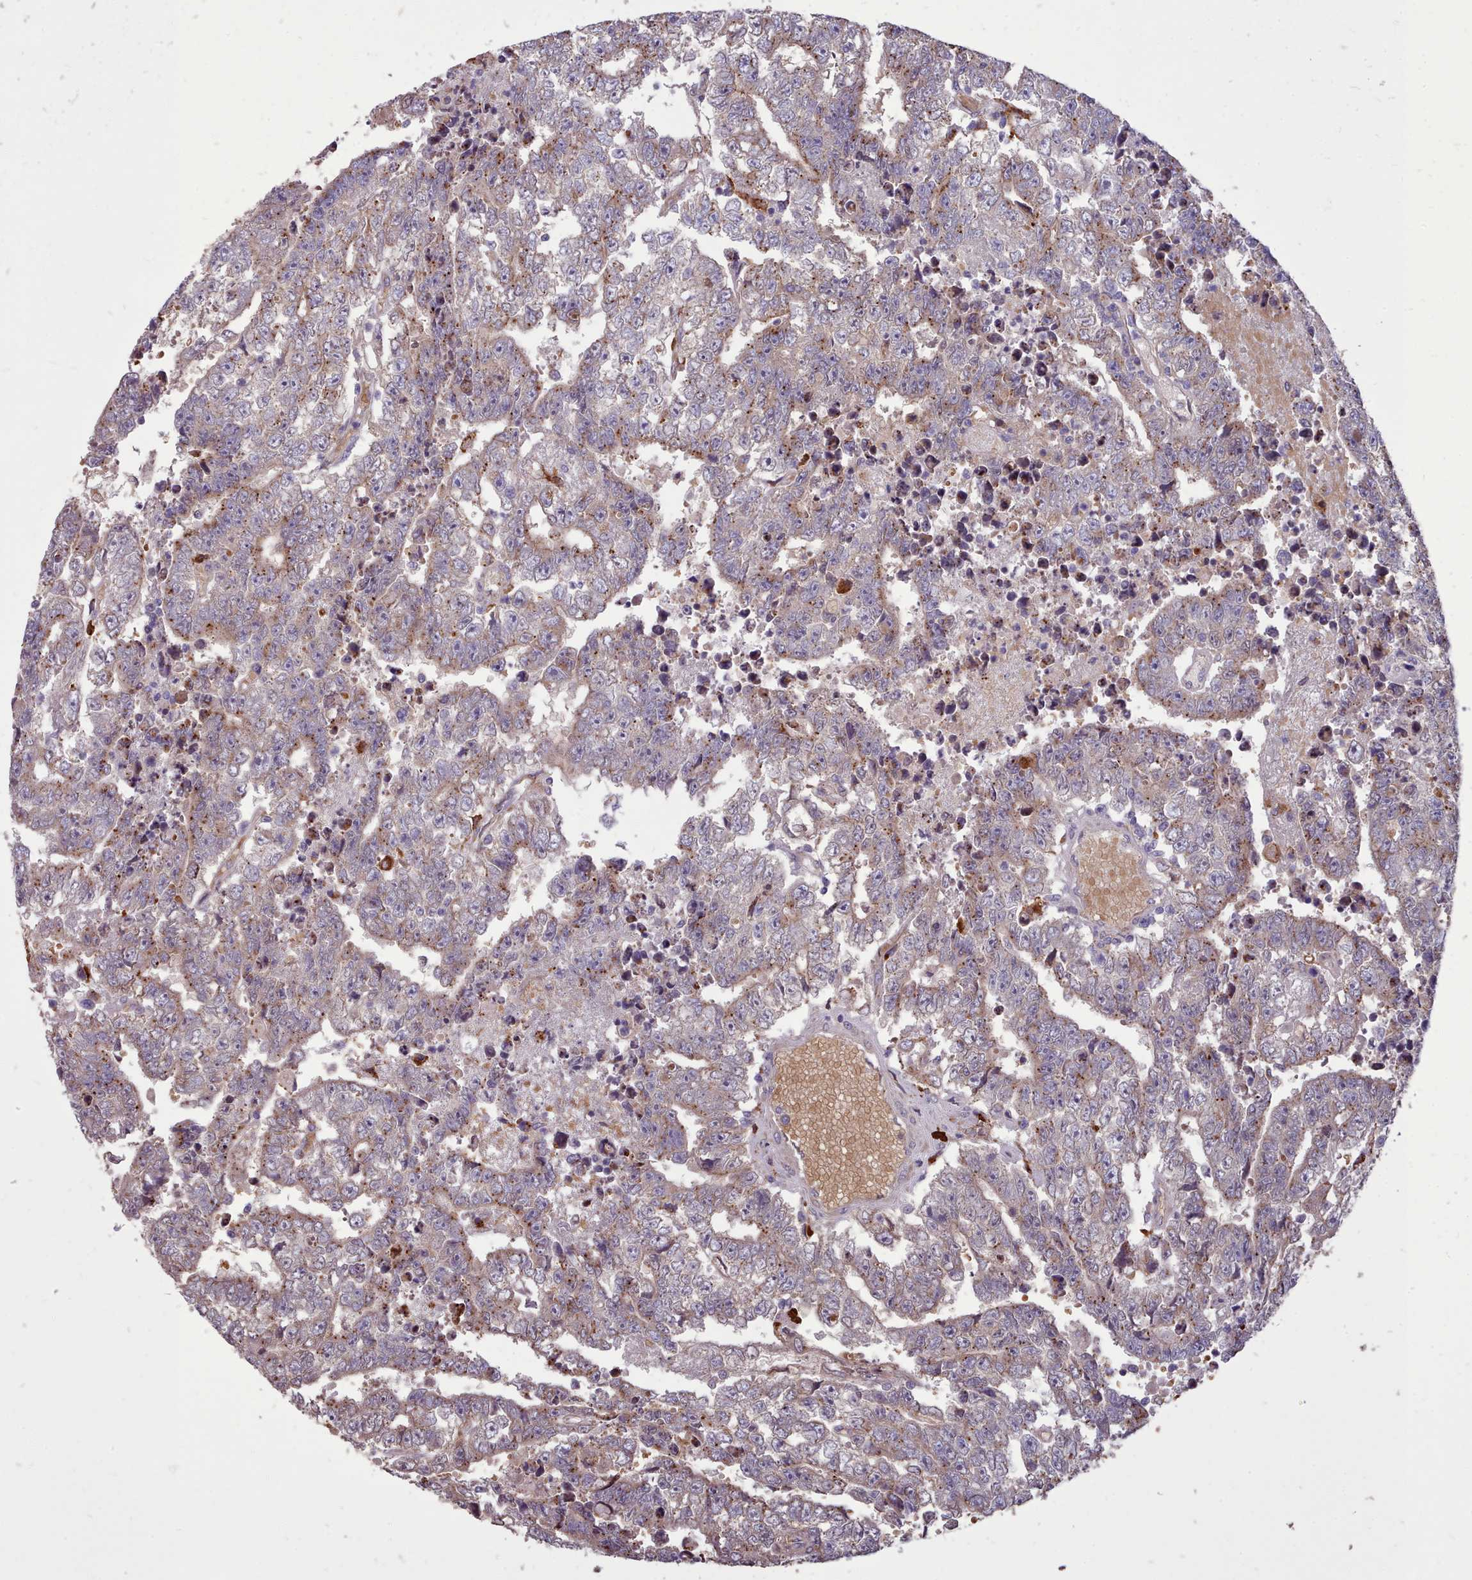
{"staining": {"intensity": "weak", "quantity": "25%-75%", "location": "cytoplasmic/membranous"}, "tissue": "testis cancer", "cell_type": "Tumor cells", "image_type": "cancer", "snomed": [{"axis": "morphology", "description": "Carcinoma, Embryonal, NOS"}, {"axis": "topography", "description": "Testis"}], "caption": "Human testis cancer (embryonal carcinoma) stained with a protein marker displays weak staining in tumor cells.", "gene": "PACSIN3", "patient": {"sex": "male", "age": 25}}